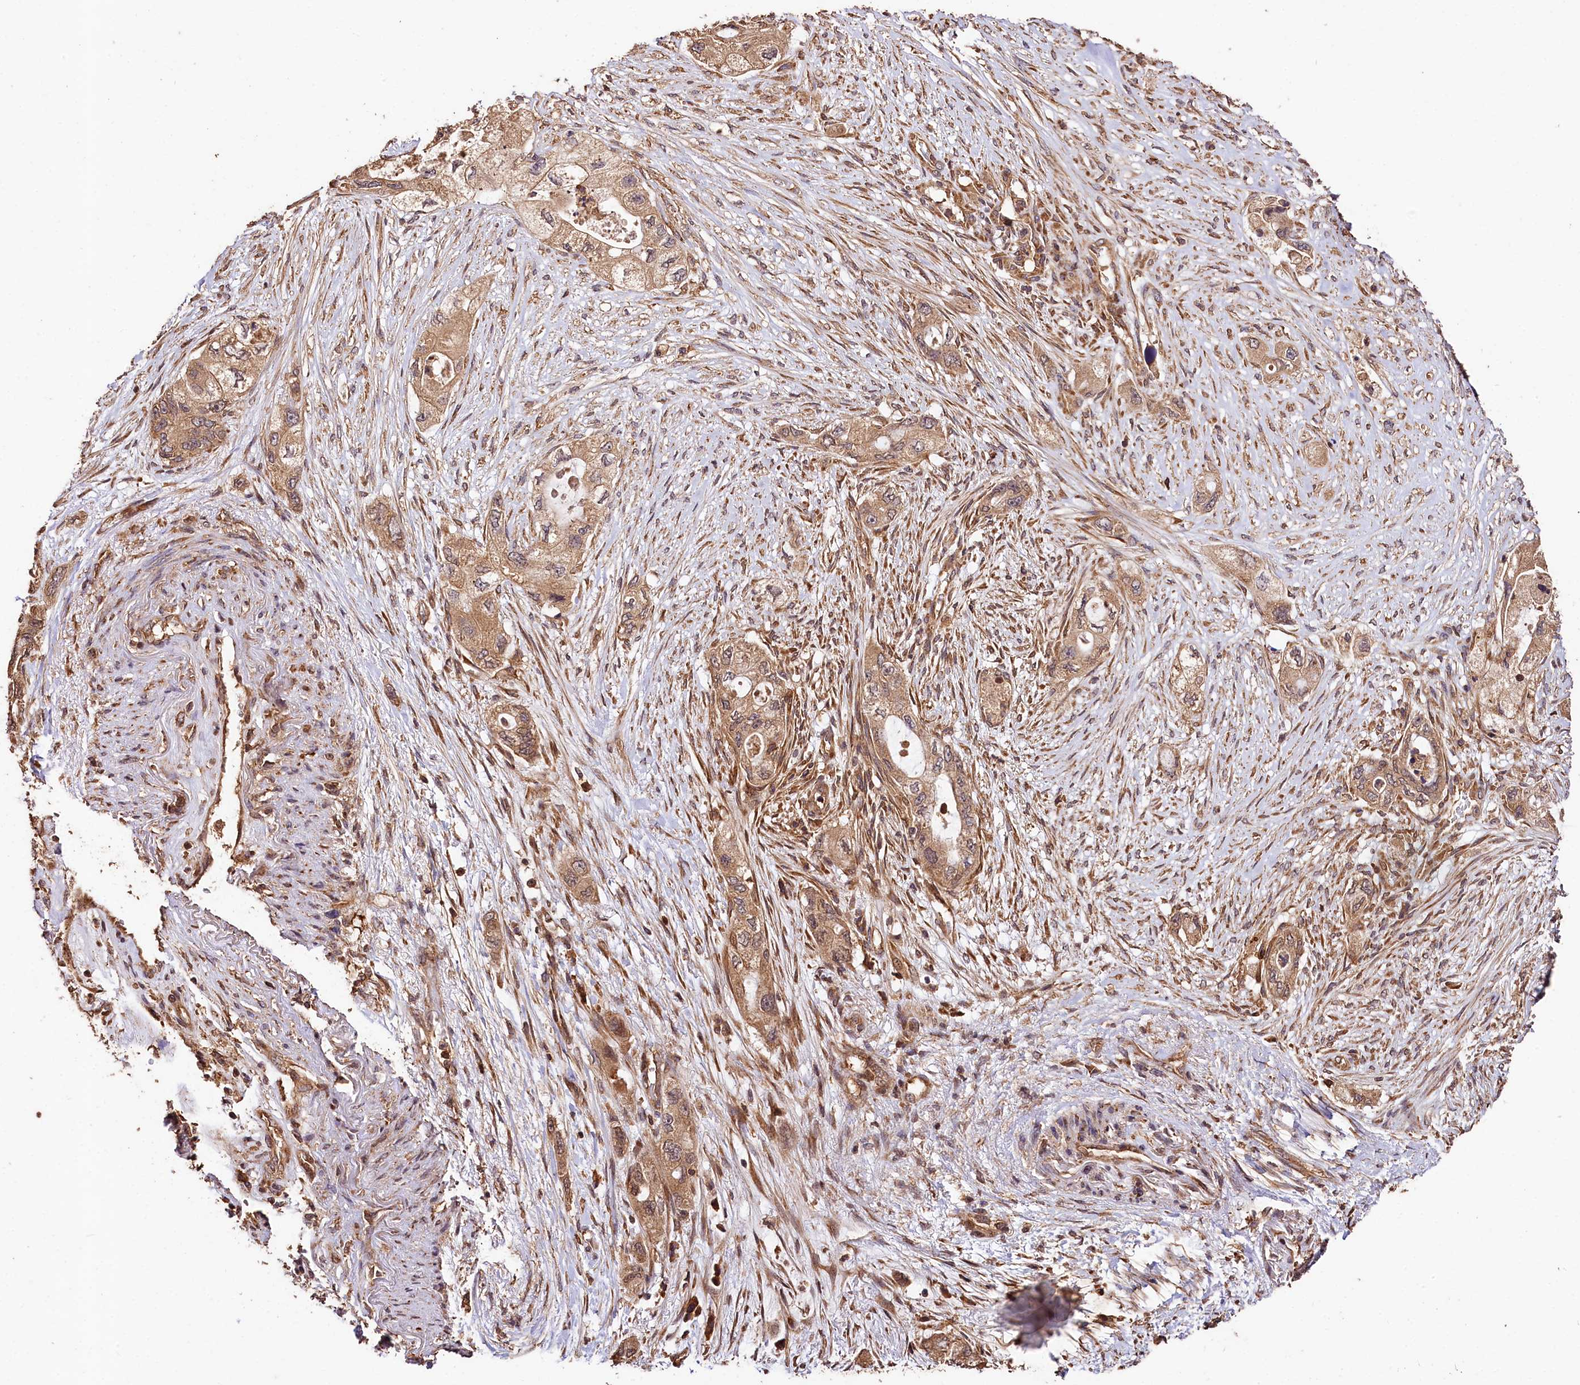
{"staining": {"intensity": "moderate", "quantity": ">75%", "location": "cytoplasmic/membranous,nuclear"}, "tissue": "pancreatic cancer", "cell_type": "Tumor cells", "image_type": "cancer", "snomed": [{"axis": "morphology", "description": "Adenocarcinoma, NOS"}, {"axis": "topography", "description": "Pancreas"}], "caption": "Protein staining of adenocarcinoma (pancreatic) tissue shows moderate cytoplasmic/membranous and nuclear expression in approximately >75% of tumor cells.", "gene": "KPTN", "patient": {"sex": "female", "age": 73}}